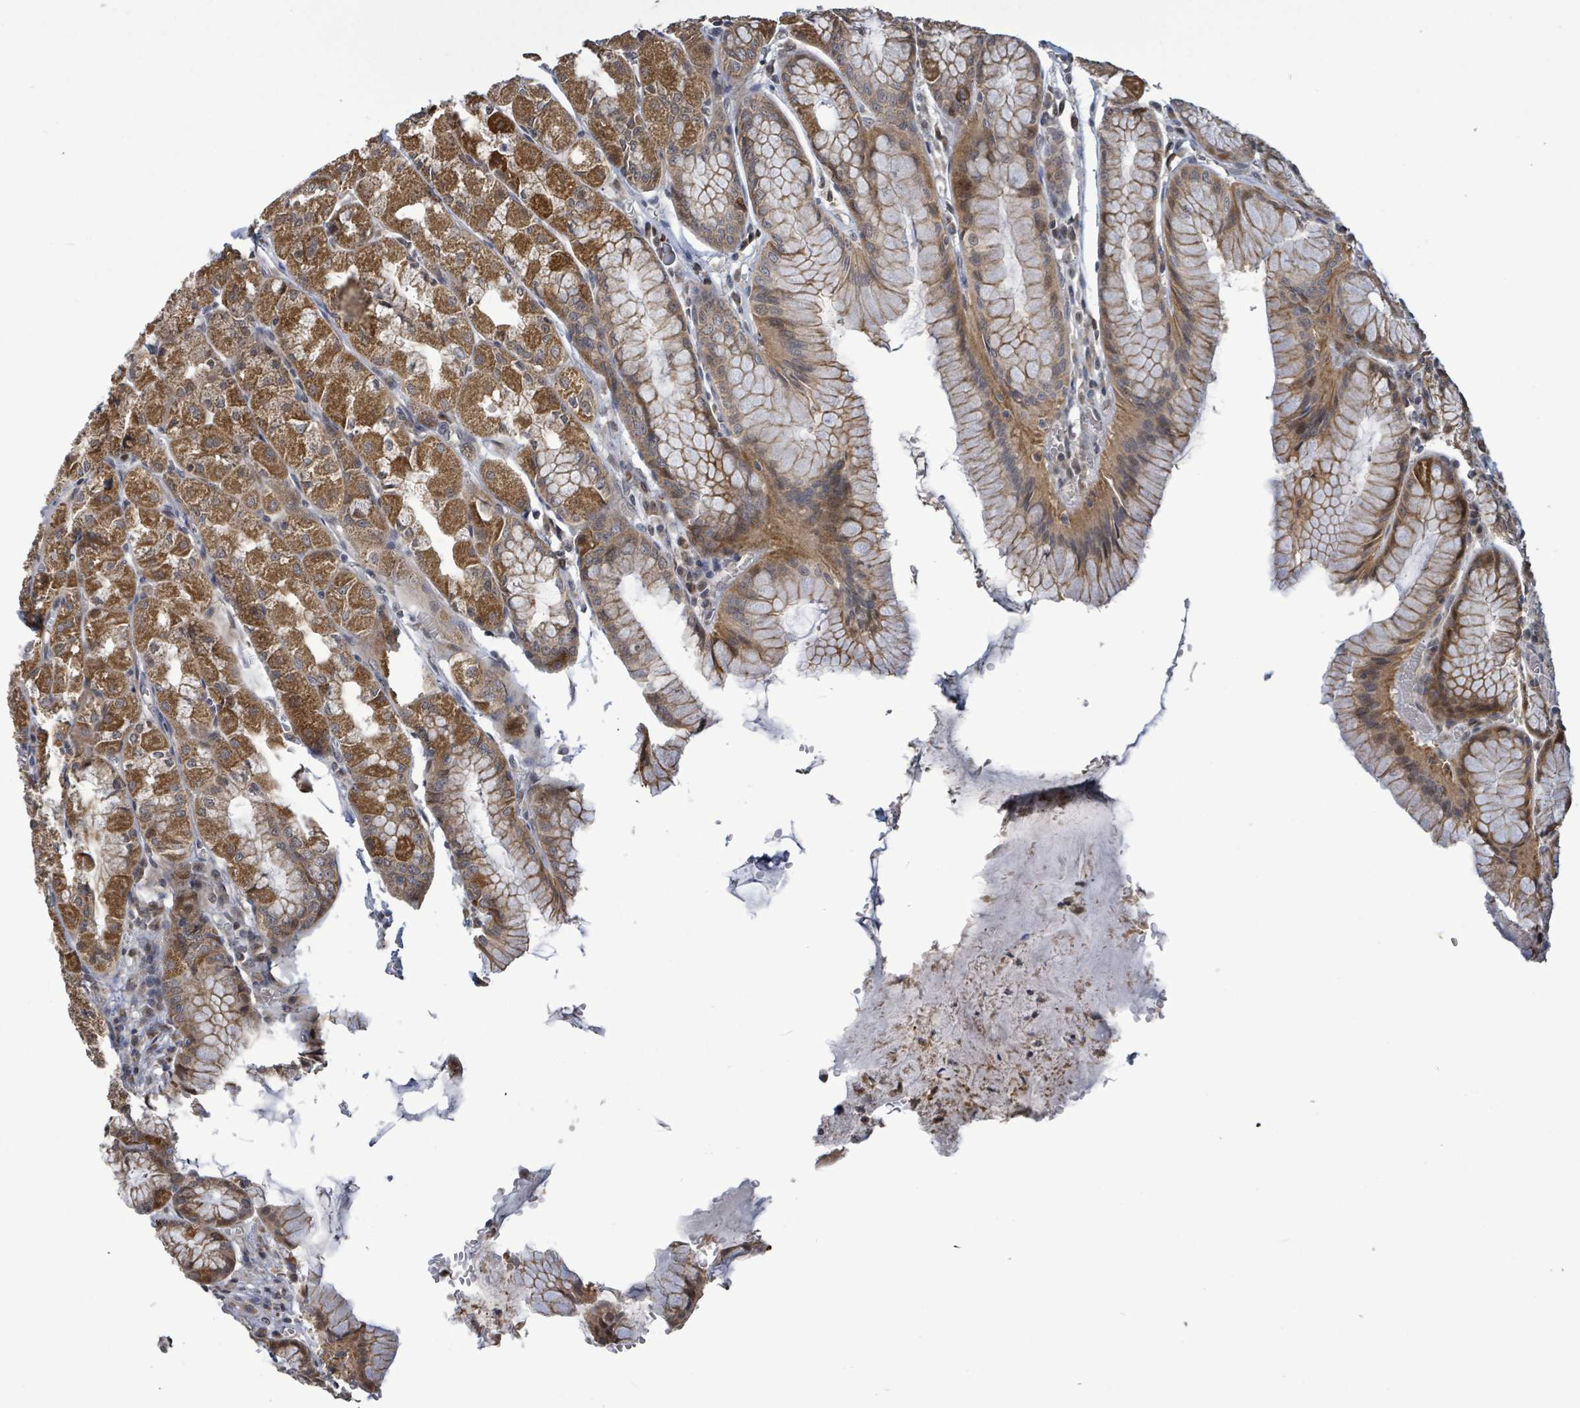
{"staining": {"intensity": "strong", "quantity": ">75%", "location": "cytoplasmic/membranous"}, "tissue": "stomach", "cell_type": "Glandular cells", "image_type": "normal", "snomed": [{"axis": "morphology", "description": "Normal tissue, NOS"}, {"axis": "topography", "description": "Stomach"}], "caption": "Protein expression analysis of unremarkable stomach reveals strong cytoplasmic/membranous staining in about >75% of glandular cells.", "gene": "COQ6", "patient": {"sex": "male", "age": 55}}